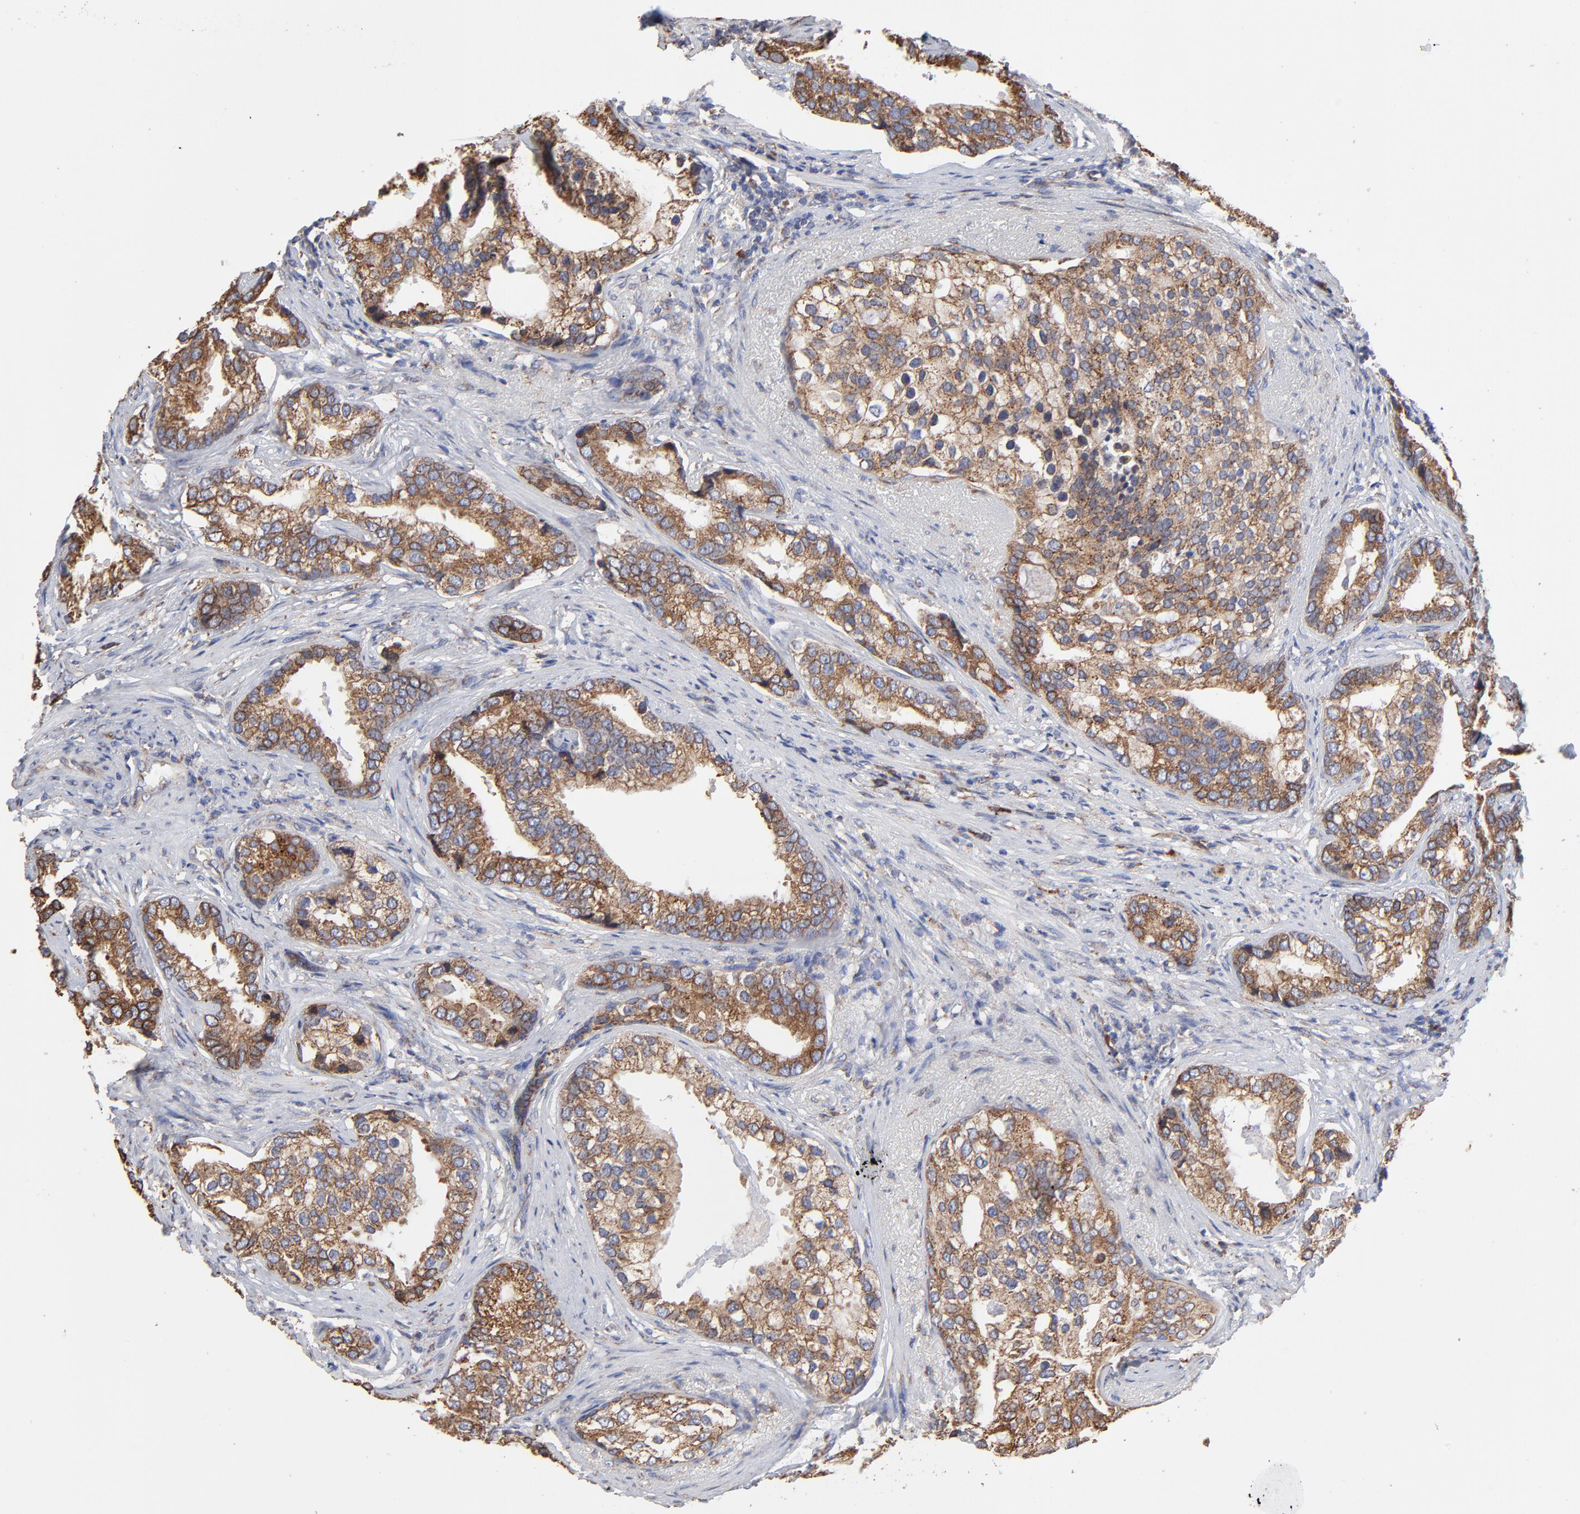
{"staining": {"intensity": "moderate", "quantity": ">75%", "location": "cytoplasmic/membranous"}, "tissue": "prostate cancer", "cell_type": "Tumor cells", "image_type": "cancer", "snomed": [{"axis": "morphology", "description": "Adenocarcinoma, Low grade"}, {"axis": "topography", "description": "Prostate"}], "caption": "Protein expression analysis of prostate cancer demonstrates moderate cytoplasmic/membranous positivity in about >75% of tumor cells.", "gene": "LMAN1", "patient": {"sex": "male", "age": 71}}